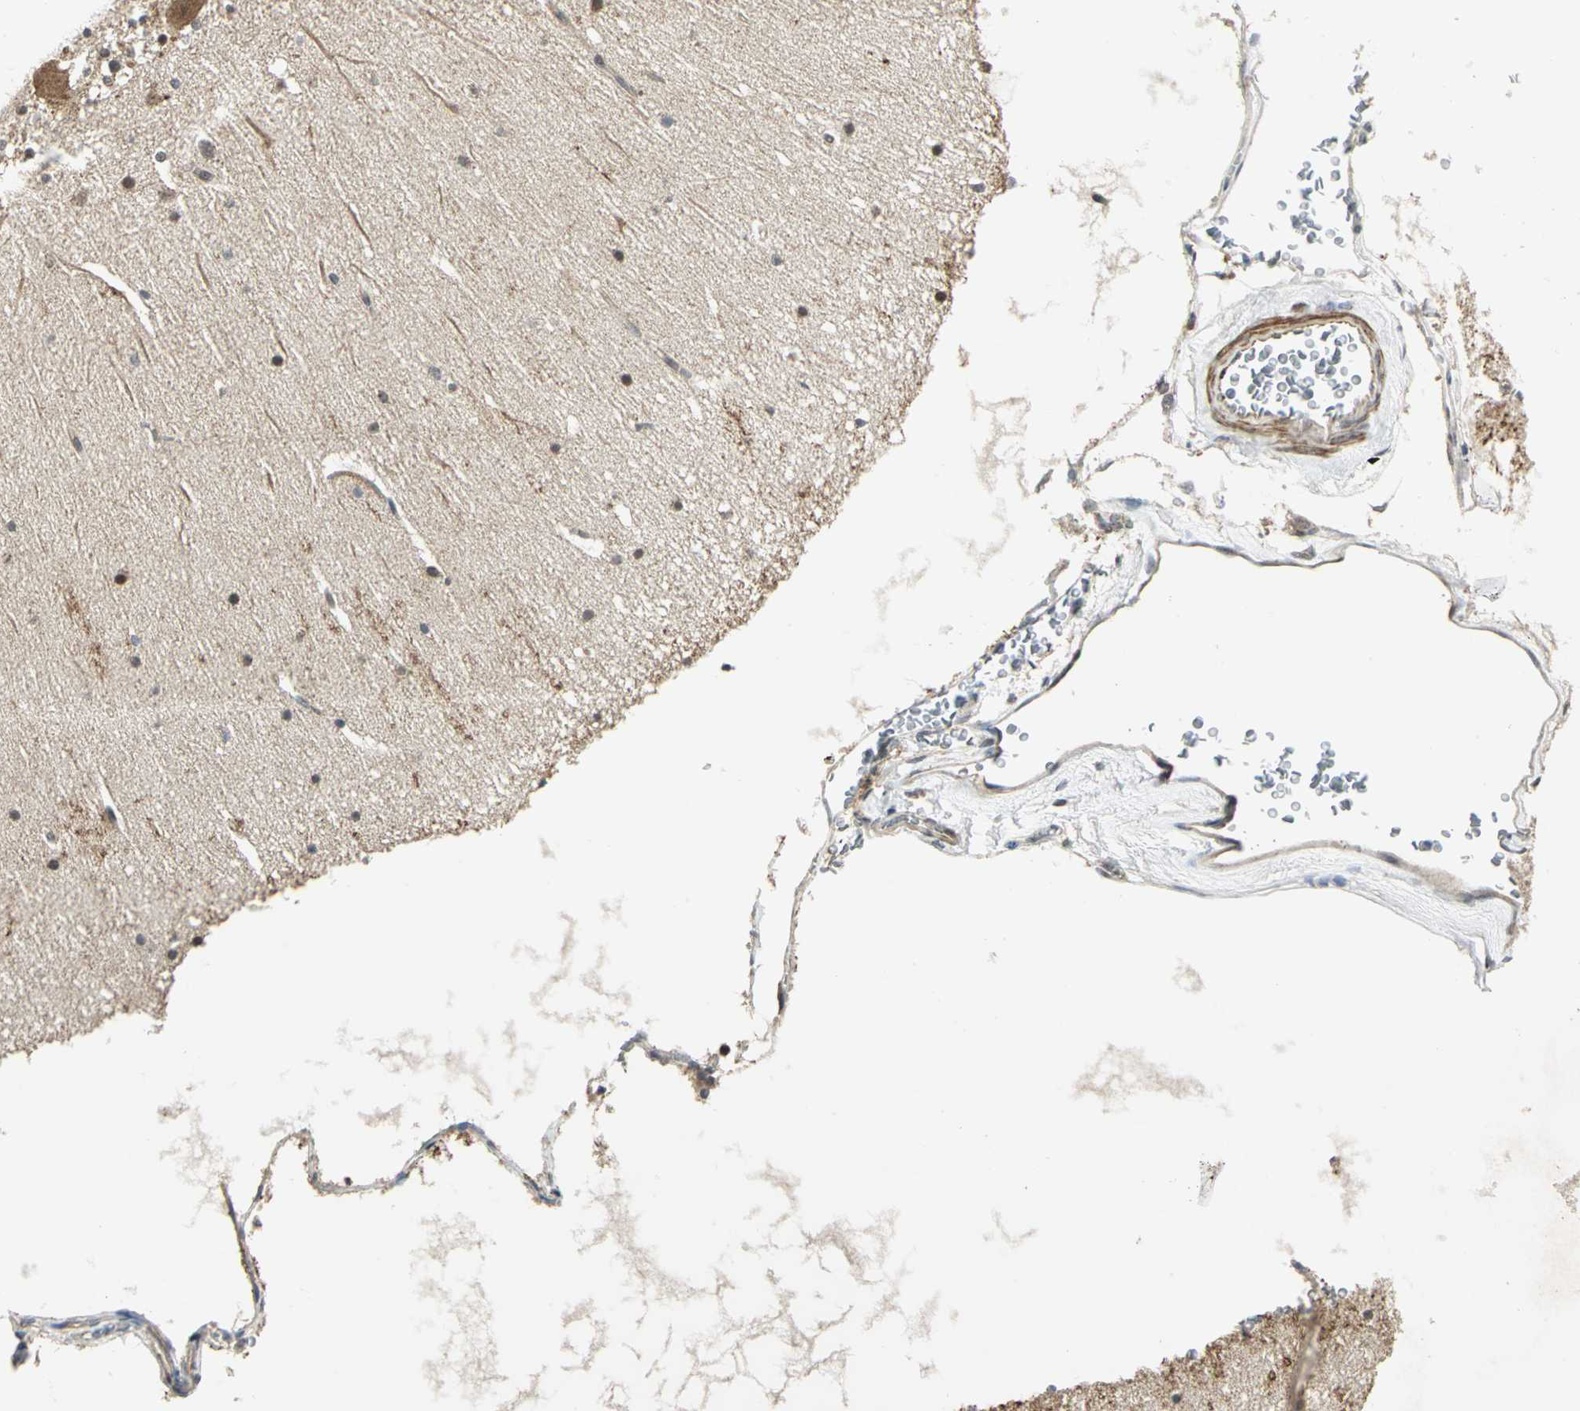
{"staining": {"intensity": "weak", "quantity": ">75%", "location": "cytoplasmic/membranous"}, "tissue": "cerebellum", "cell_type": "Cells in granular layer", "image_type": "normal", "snomed": [{"axis": "morphology", "description": "Normal tissue, NOS"}, {"axis": "topography", "description": "Cerebellum"}], "caption": "Unremarkable cerebellum exhibits weak cytoplasmic/membranous positivity in about >75% of cells in granular layer.", "gene": "PLAGL2", "patient": {"sex": "female", "age": 19}}